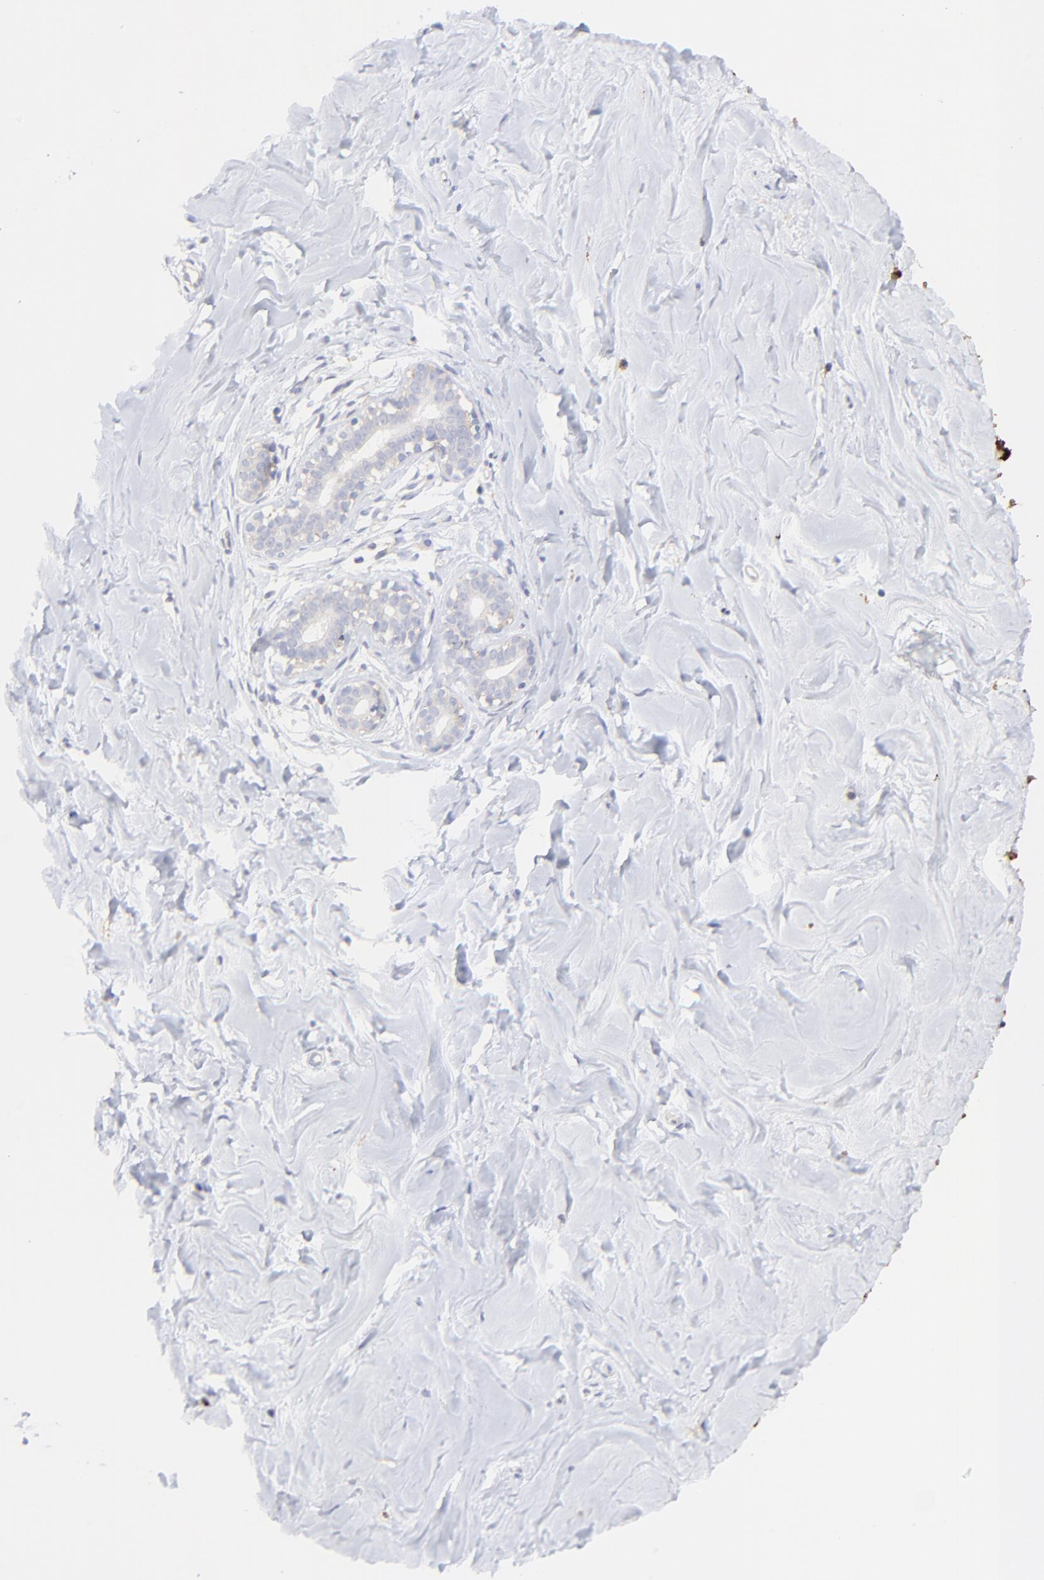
{"staining": {"intensity": "negative", "quantity": "none", "location": "none"}, "tissue": "breast", "cell_type": "Adipocytes", "image_type": "normal", "snomed": [{"axis": "morphology", "description": "Normal tissue, NOS"}, {"axis": "topography", "description": "Breast"}], "caption": "Adipocytes are negative for brown protein staining in unremarkable breast. Brightfield microscopy of IHC stained with DAB (brown) and hematoxylin (blue), captured at high magnification.", "gene": "LHFPL1", "patient": {"sex": "female", "age": 23}}